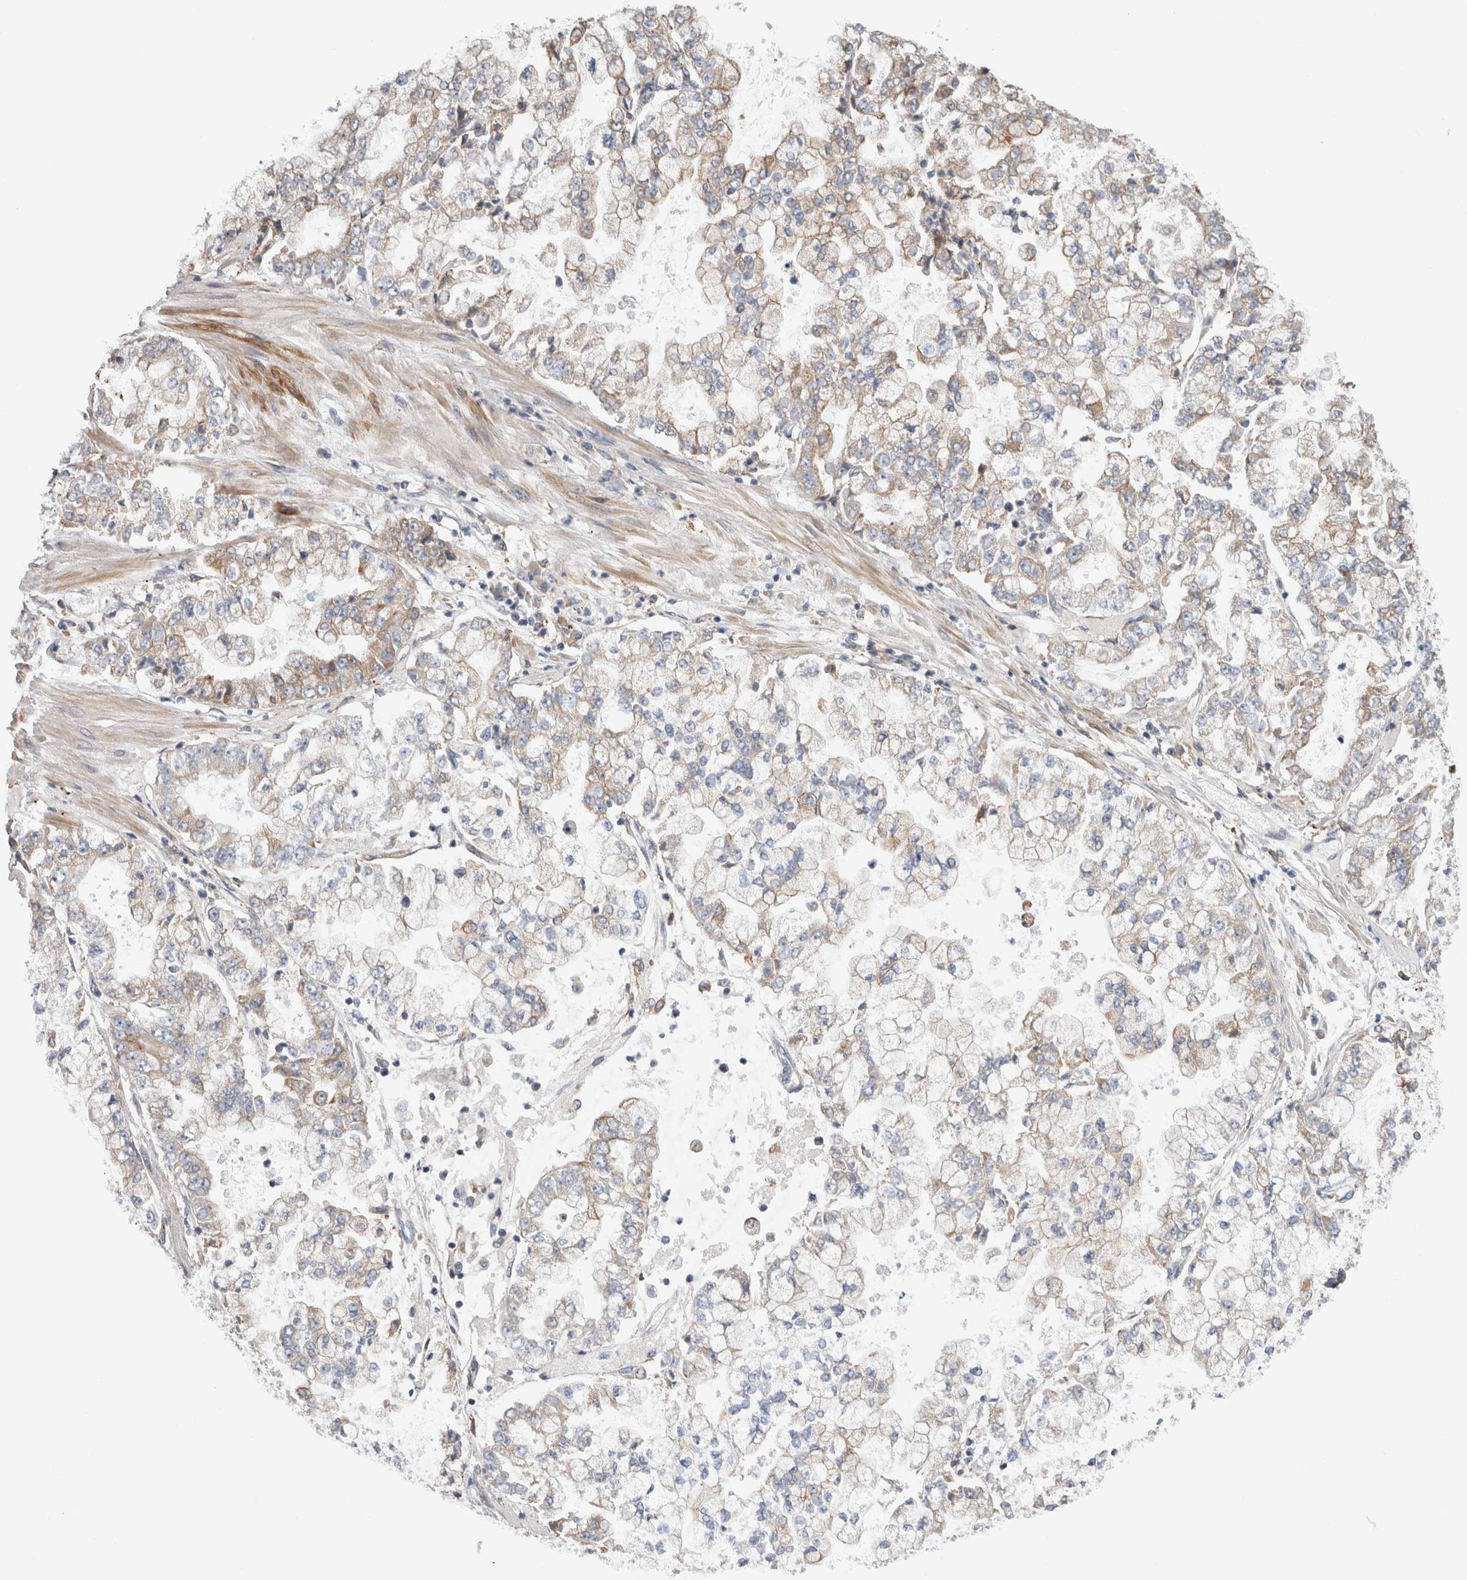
{"staining": {"intensity": "weak", "quantity": "<25%", "location": "cytoplasmic/membranous"}, "tissue": "stomach cancer", "cell_type": "Tumor cells", "image_type": "cancer", "snomed": [{"axis": "morphology", "description": "Adenocarcinoma, NOS"}, {"axis": "topography", "description": "Stomach"}], "caption": "Stomach cancer stained for a protein using IHC exhibits no positivity tumor cells.", "gene": "SMAP2", "patient": {"sex": "male", "age": 76}}